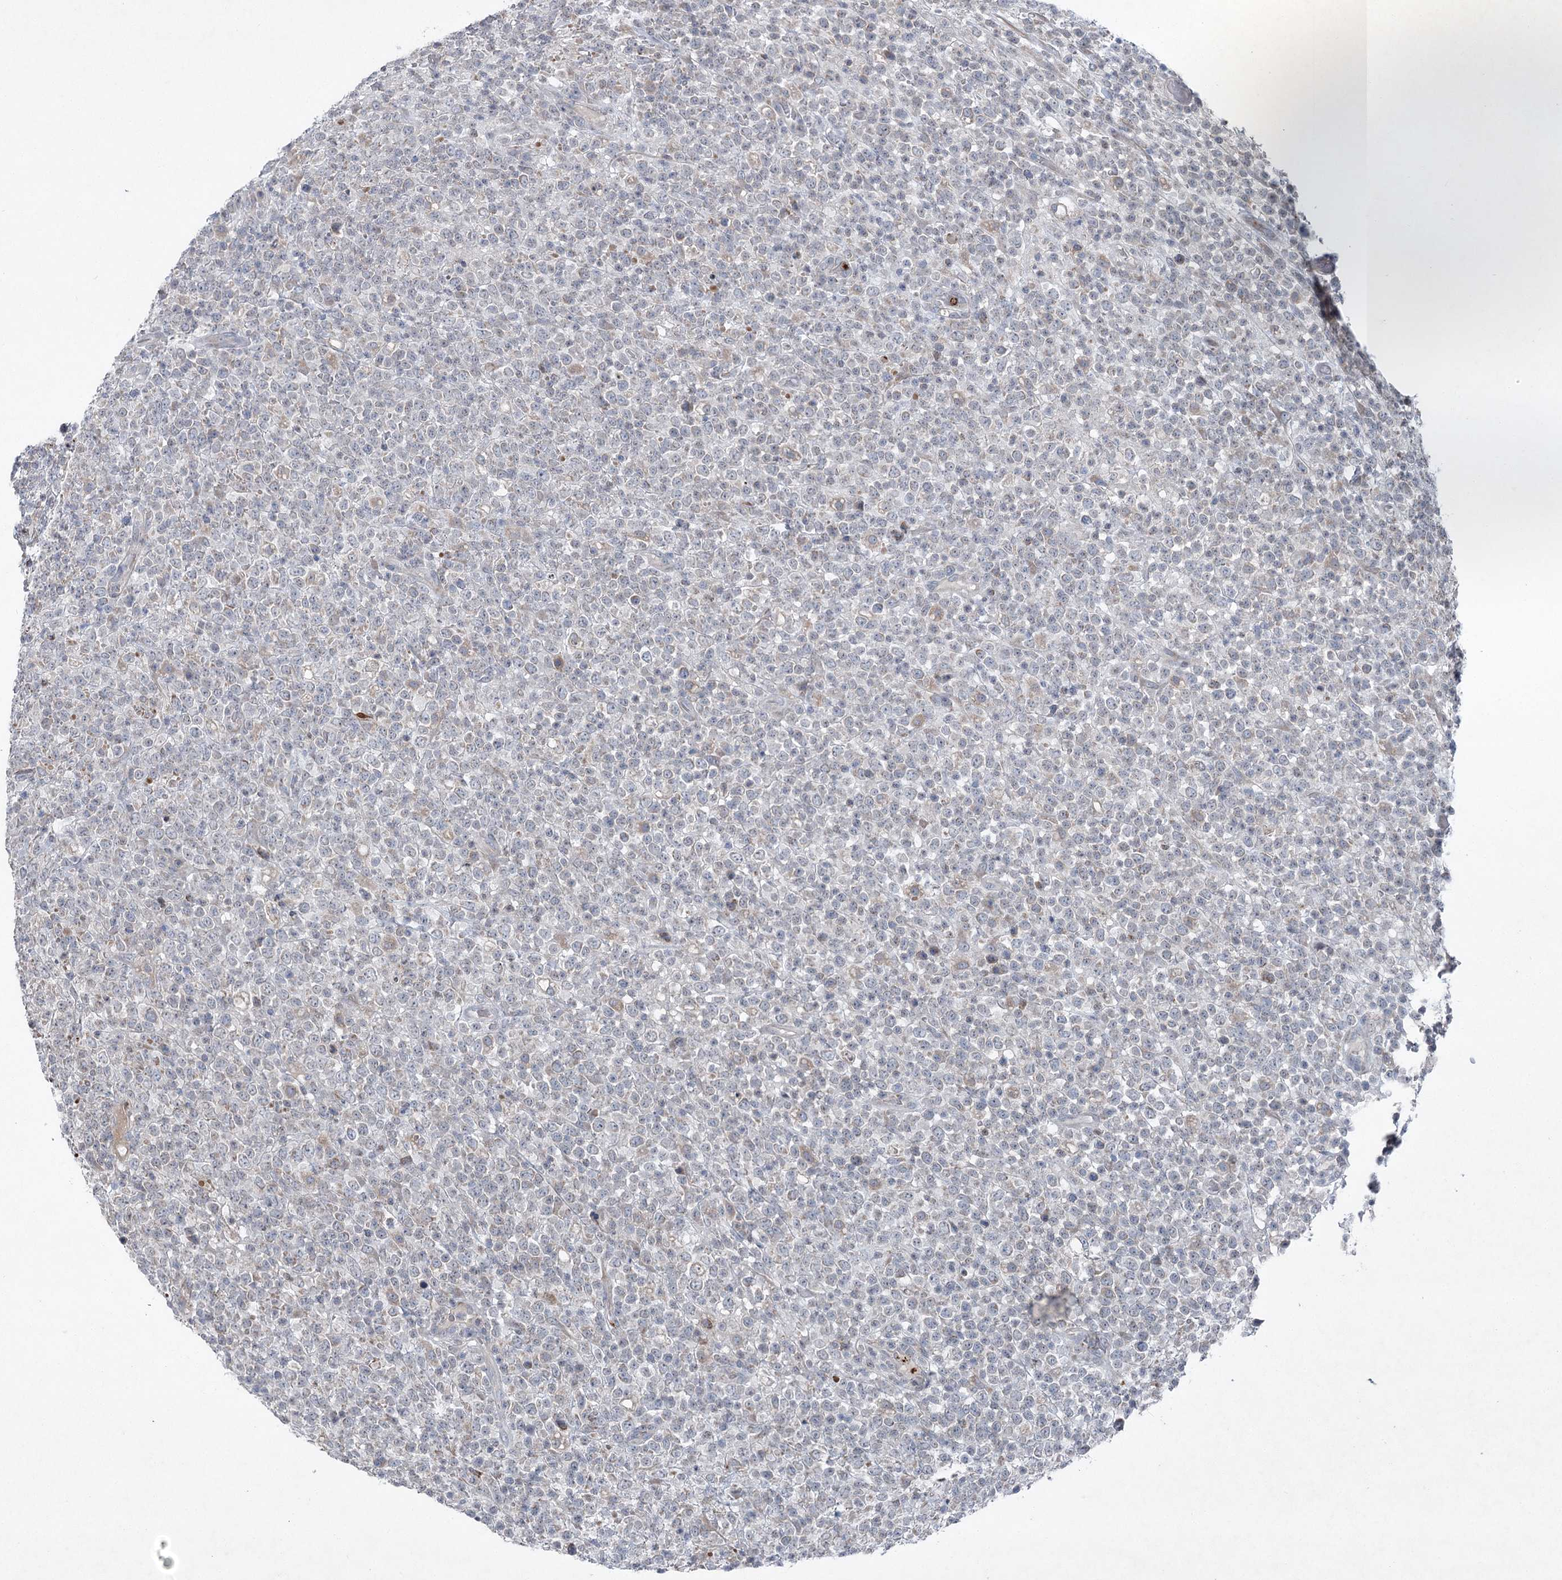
{"staining": {"intensity": "negative", "quantity": "none", "location": "none"}, "tissue": "lymphoma", "cell_type": "Tumor cells", "image_type": "cancer", "snomed": [{"axis": "morphology", "description": "Malignant lymphoma, non-Hodgkin's type, High grade"}, {"axis": "topography", "description": "Colon"}], "caption": "A histopathology image of lymphoma stained for a protein exhibits no brown staining in tumor cells.", "gene": "PLA2G12A", "patient": {"sex": "female", "age": 53}}